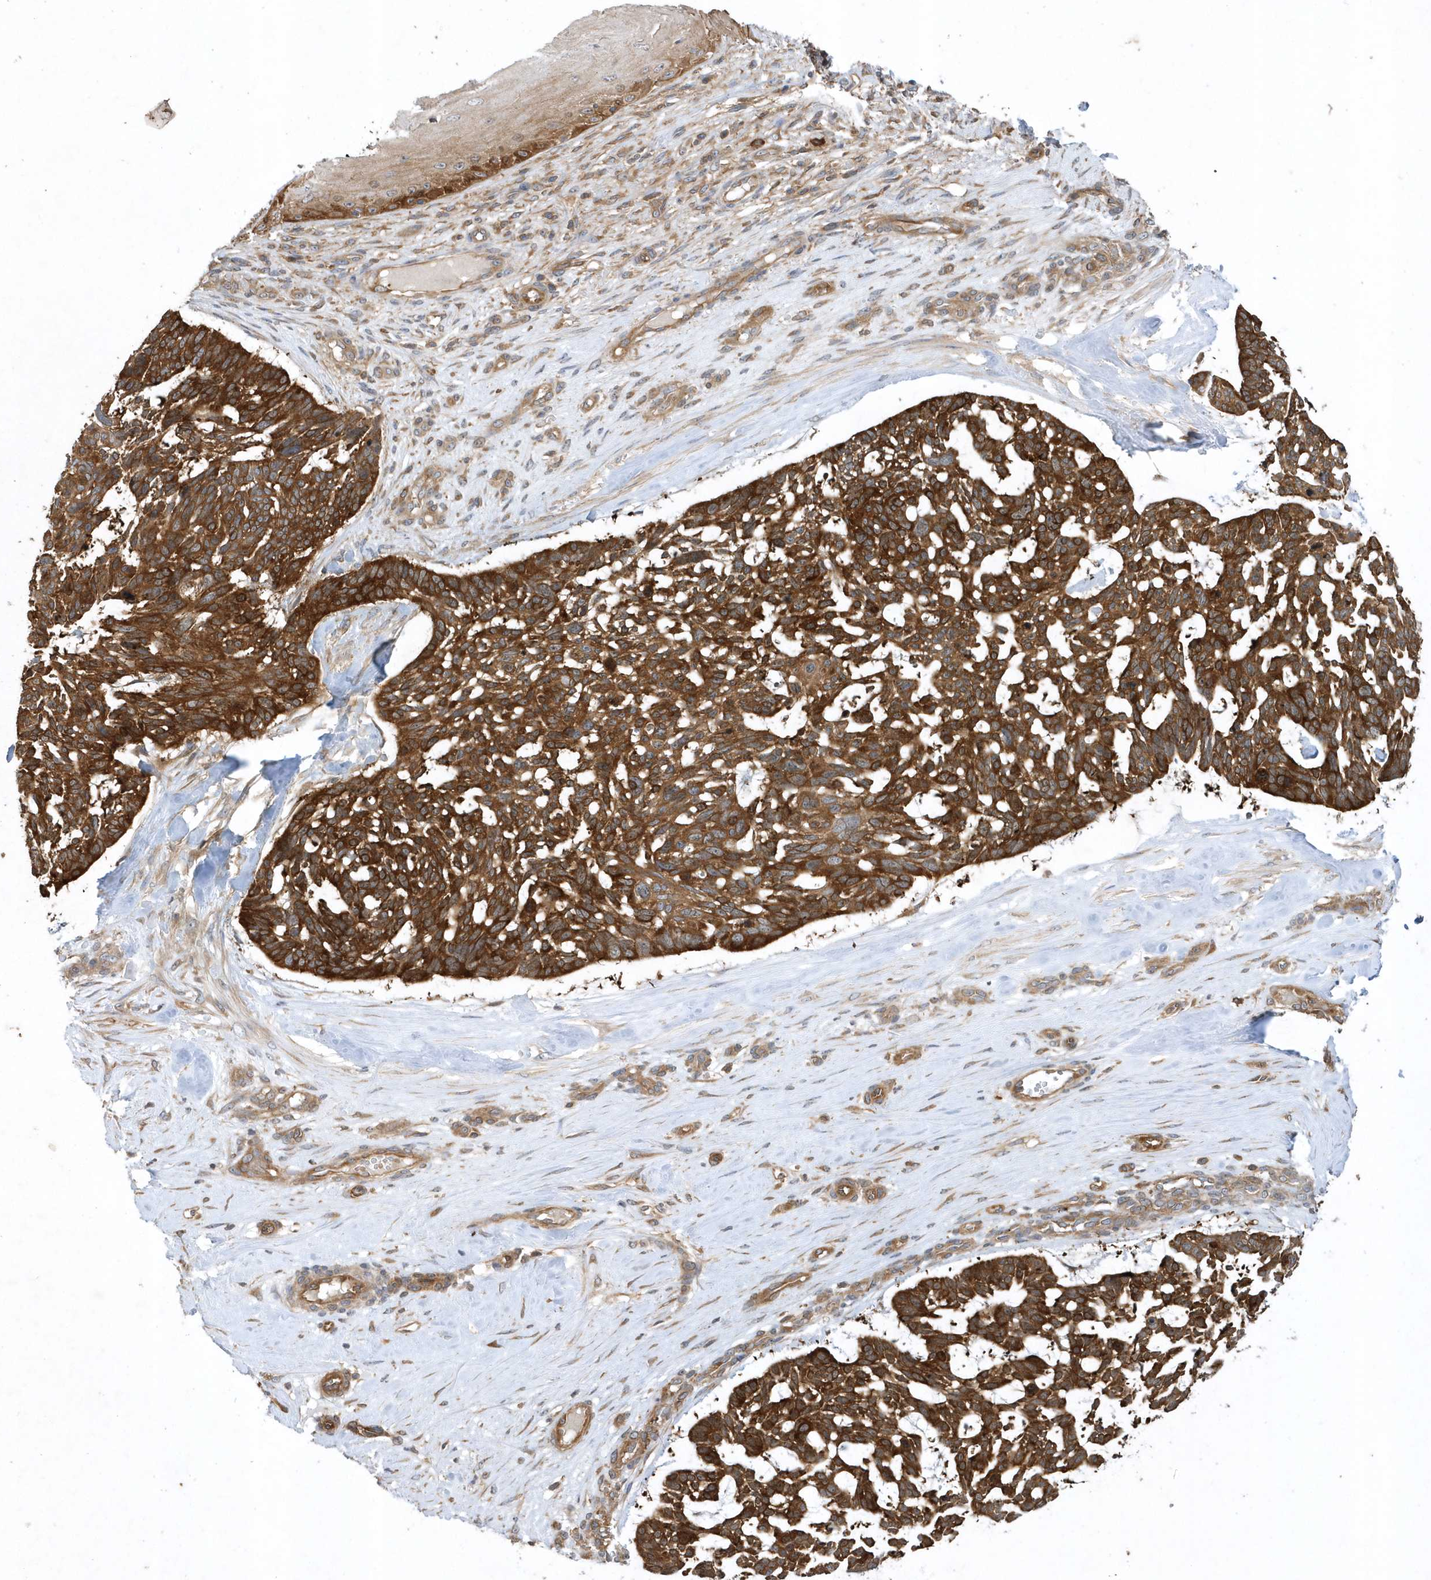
{"staining": {"intensity": "strong", "quantity": ">75%", "location": "cytoplasmic/membranous"}, "tissue": "skin cancer", "cell_type": "Tumor cells", "image_type": "cancer", "snomed": [{"axis": "morphology", "description": "Basal cell carcinoma"}, {"axis": "topography", "description": "Skin"}], "caption": "This histopathology image shows basal cell carcinoma (skin) stained with immunohistochemistry (IHC) to label a protein in brown. The cytoplasmic/membranous of tumor cells show strong positivity for the protein. Nuclei are counter-stained blue.", "gene": "PAICS", "patient": {"sex": "male", "age": 88}}